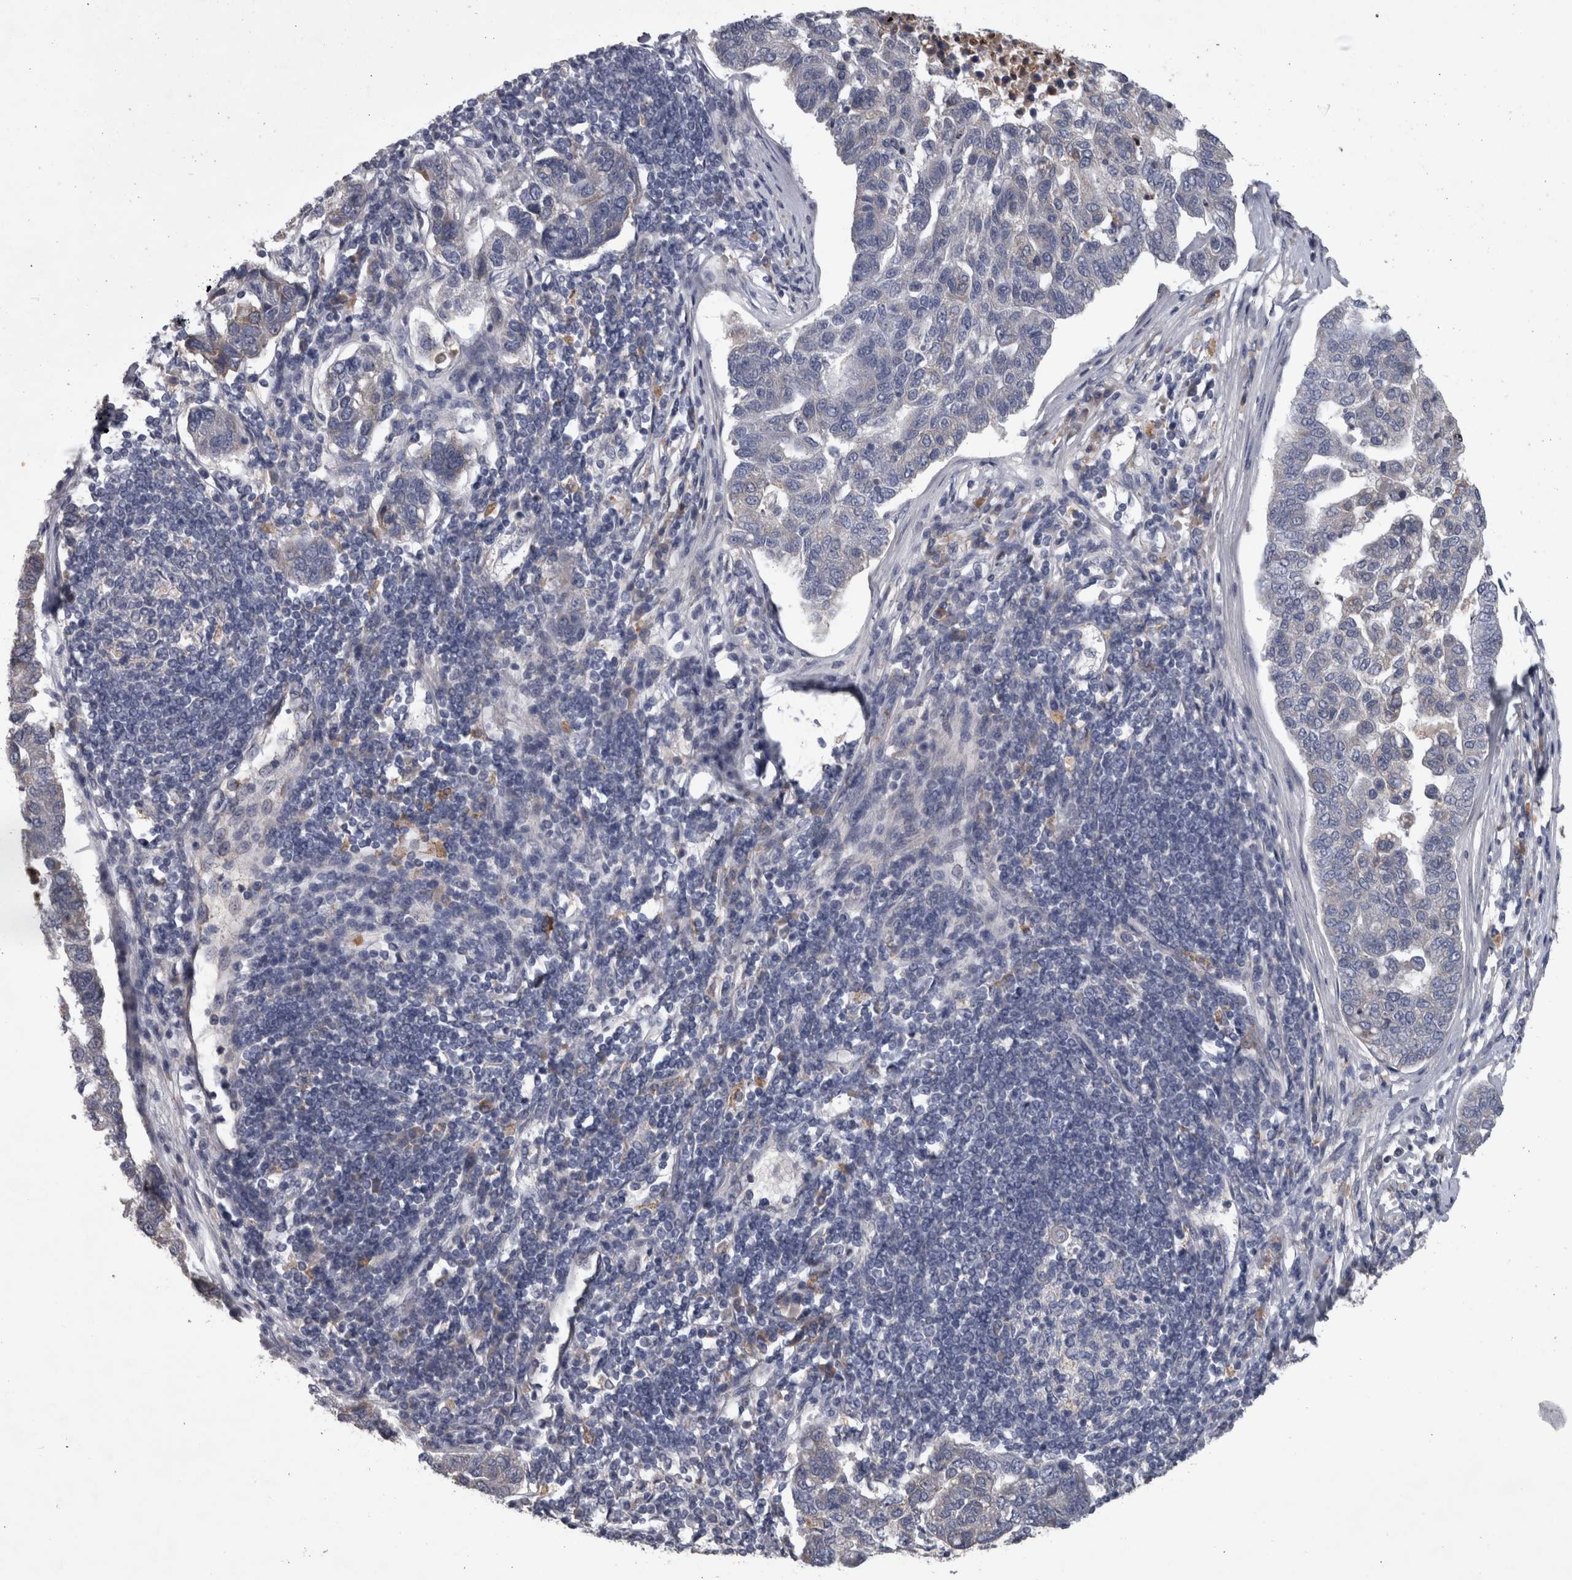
{"staining": {"intensity": "negative", "quantity": "none", "location": "none"}, "tissue": "pancreatic cancer", "cell_type": "Tumor cells", "image_type": "cancer", "snomed": [{"axis": "morphology", "description": "Adenocarcinoma, NOS"}, {"axis": "topography", "description": "Pancreas"}], "caption": "Pancreatic cancer was stained to show a protein in brown. There is no significant staining in tumor cells.", "gene": "DBT", "patient": {"sex": "female", "age": 61}}